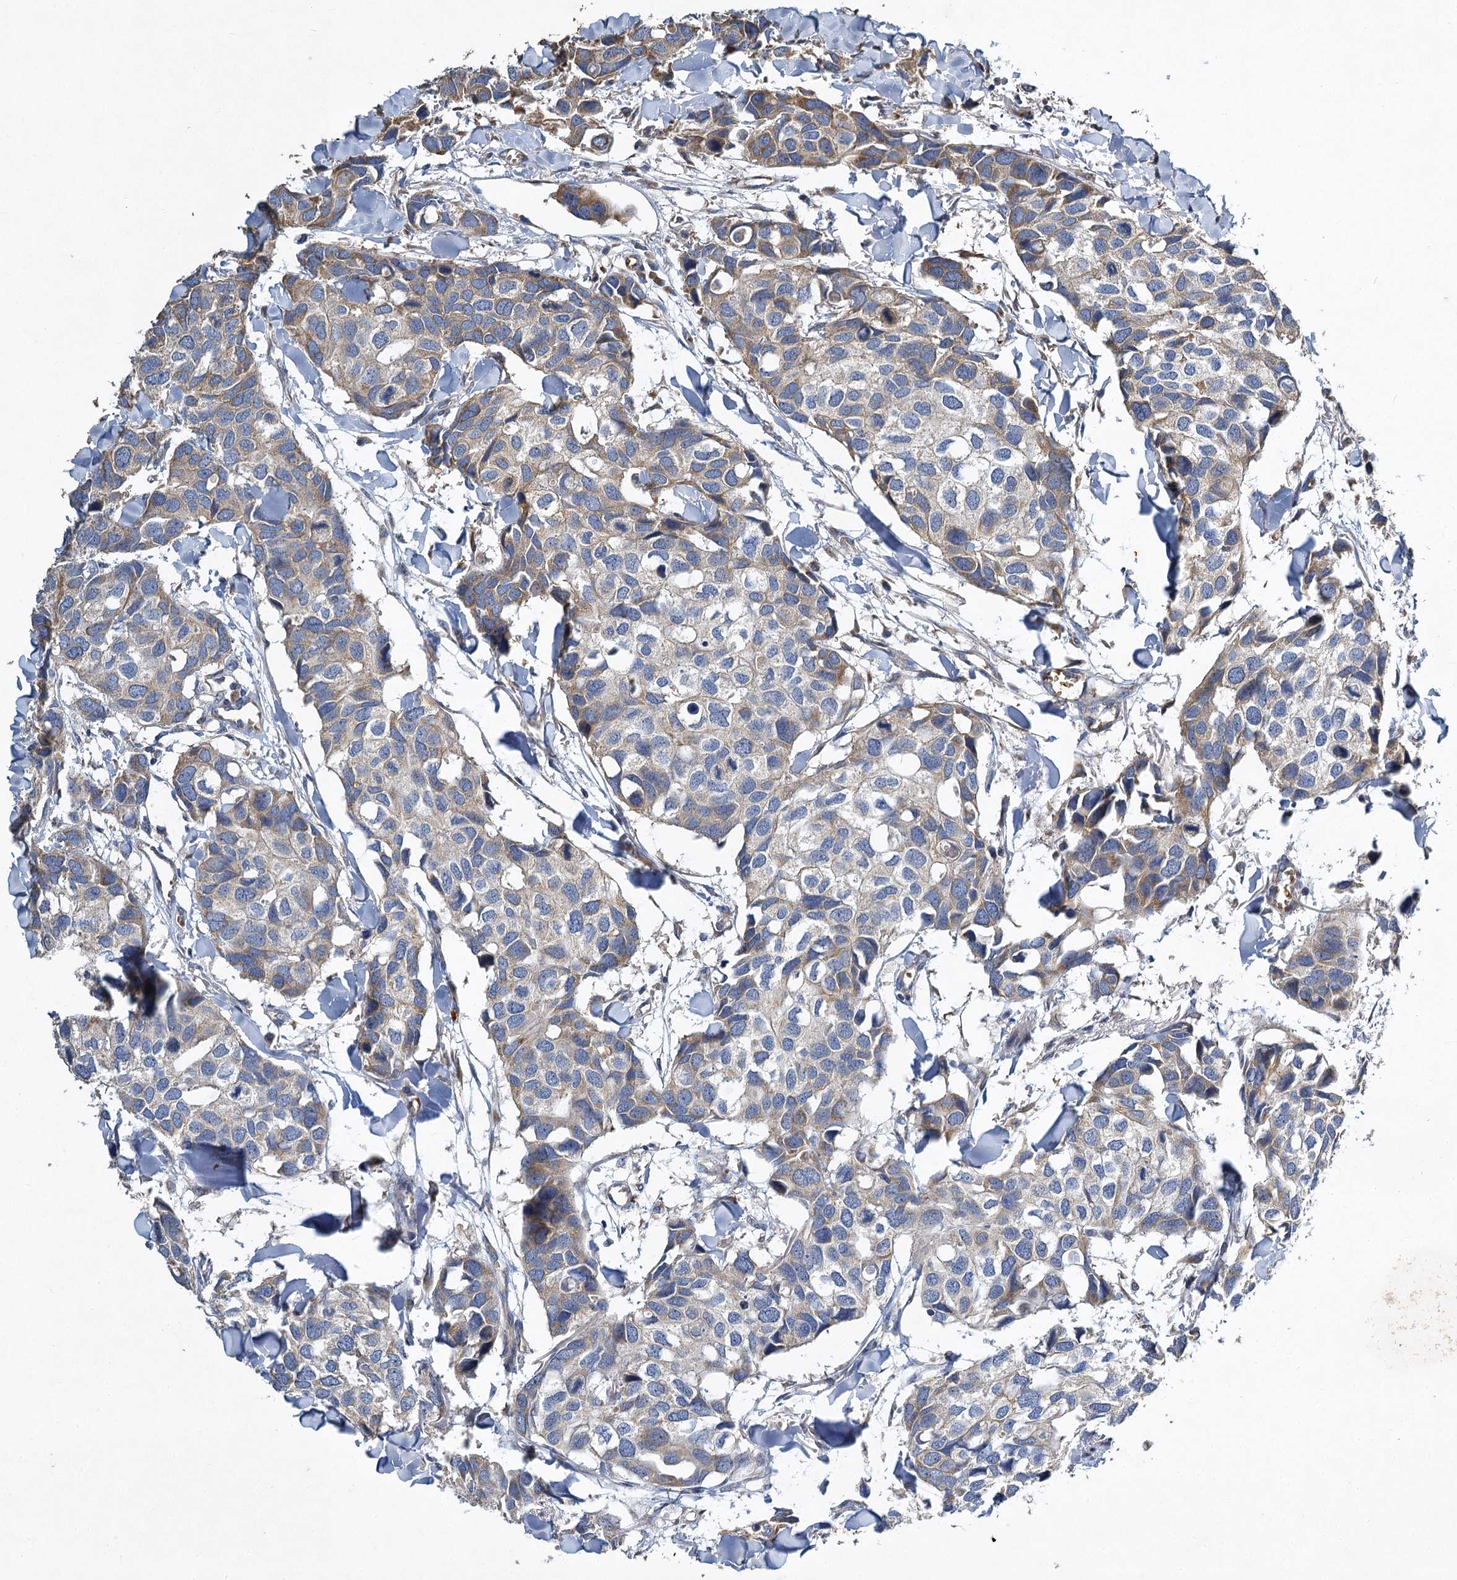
{"staining": {"intensity": "moderate", "quantity": "<25%", "location": "cytoplasmic/membranous"}, "tissue": "breast cancer", "cell_type": "Tumor cells", "image_type": "cancer", "snomed": [{"axis": "morphology", "description": "Duct carcinoma"}, {"axis": "topography", "description": "Breast"}], "caption": "The image reveals immunohistochemical staining of breast cancer (invasive ductal carcinoma). There is moderate cytoplasmic/membranous positivity is seen in about <25% of tumor cells.", "gene": "BCS1L", "patient": {"sex": "female", "age": 83}}